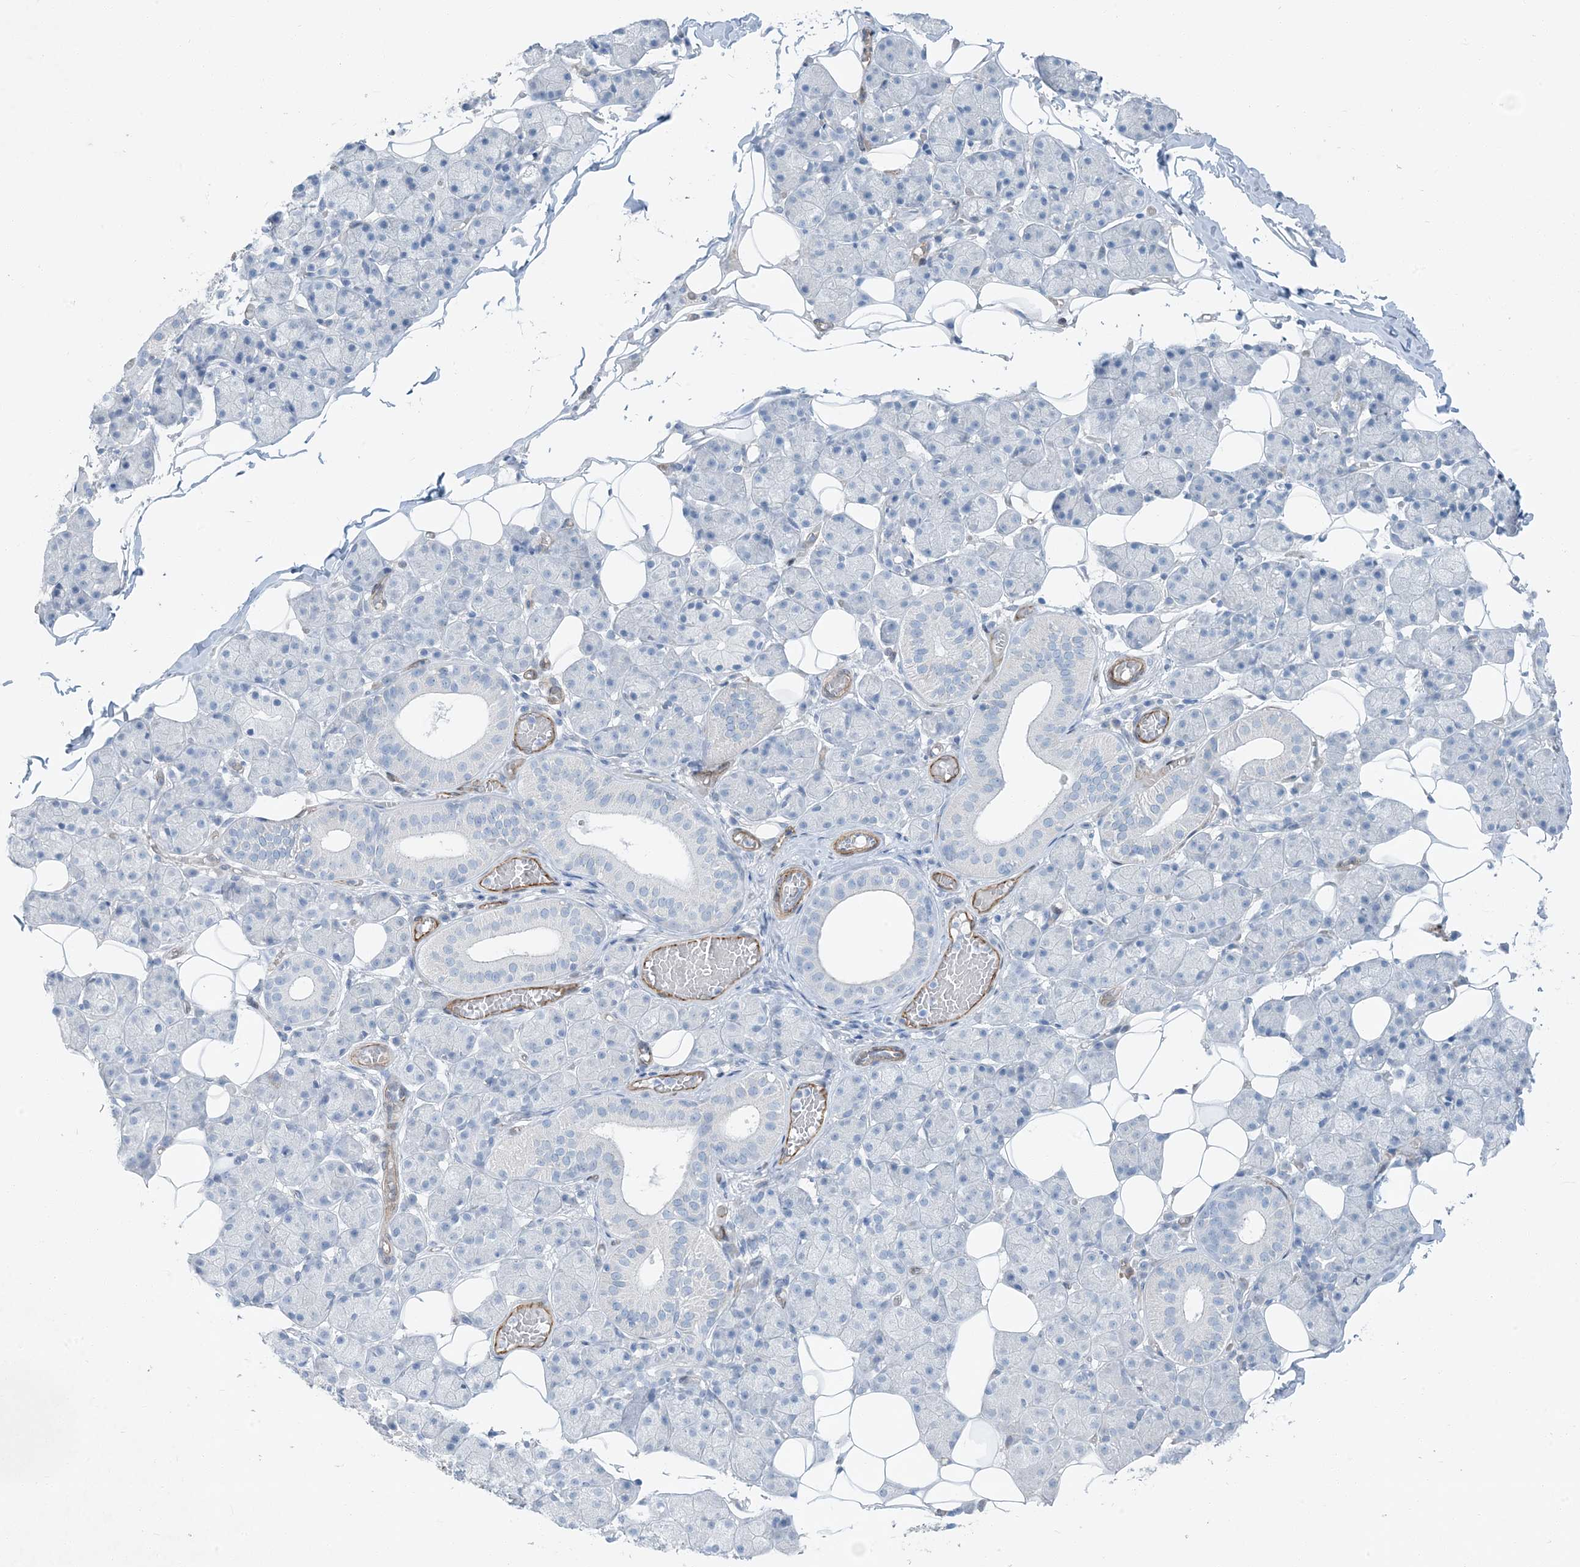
{"staining": {"intensity": "negative", "quantity": "none", "location": "none"}, "tissue": "salivary gland", "cell_type": "Glandular cells", "image_type": "normal", "snomed": [{"axis": "morphology", "description": "Normal tissue, NOS"}, {"axis": "topography", "description": "Salivary gland"}], "caption": "Protein analysis of unremarkable salivary gland displays no significant expression in glandular cells. (DAB (3,3'-diaminobenzidine) IHC visualized using brightfield microscopy, high magnification).", "gene": "PGM5", "patient": {"sex": "female", "age": 33}}